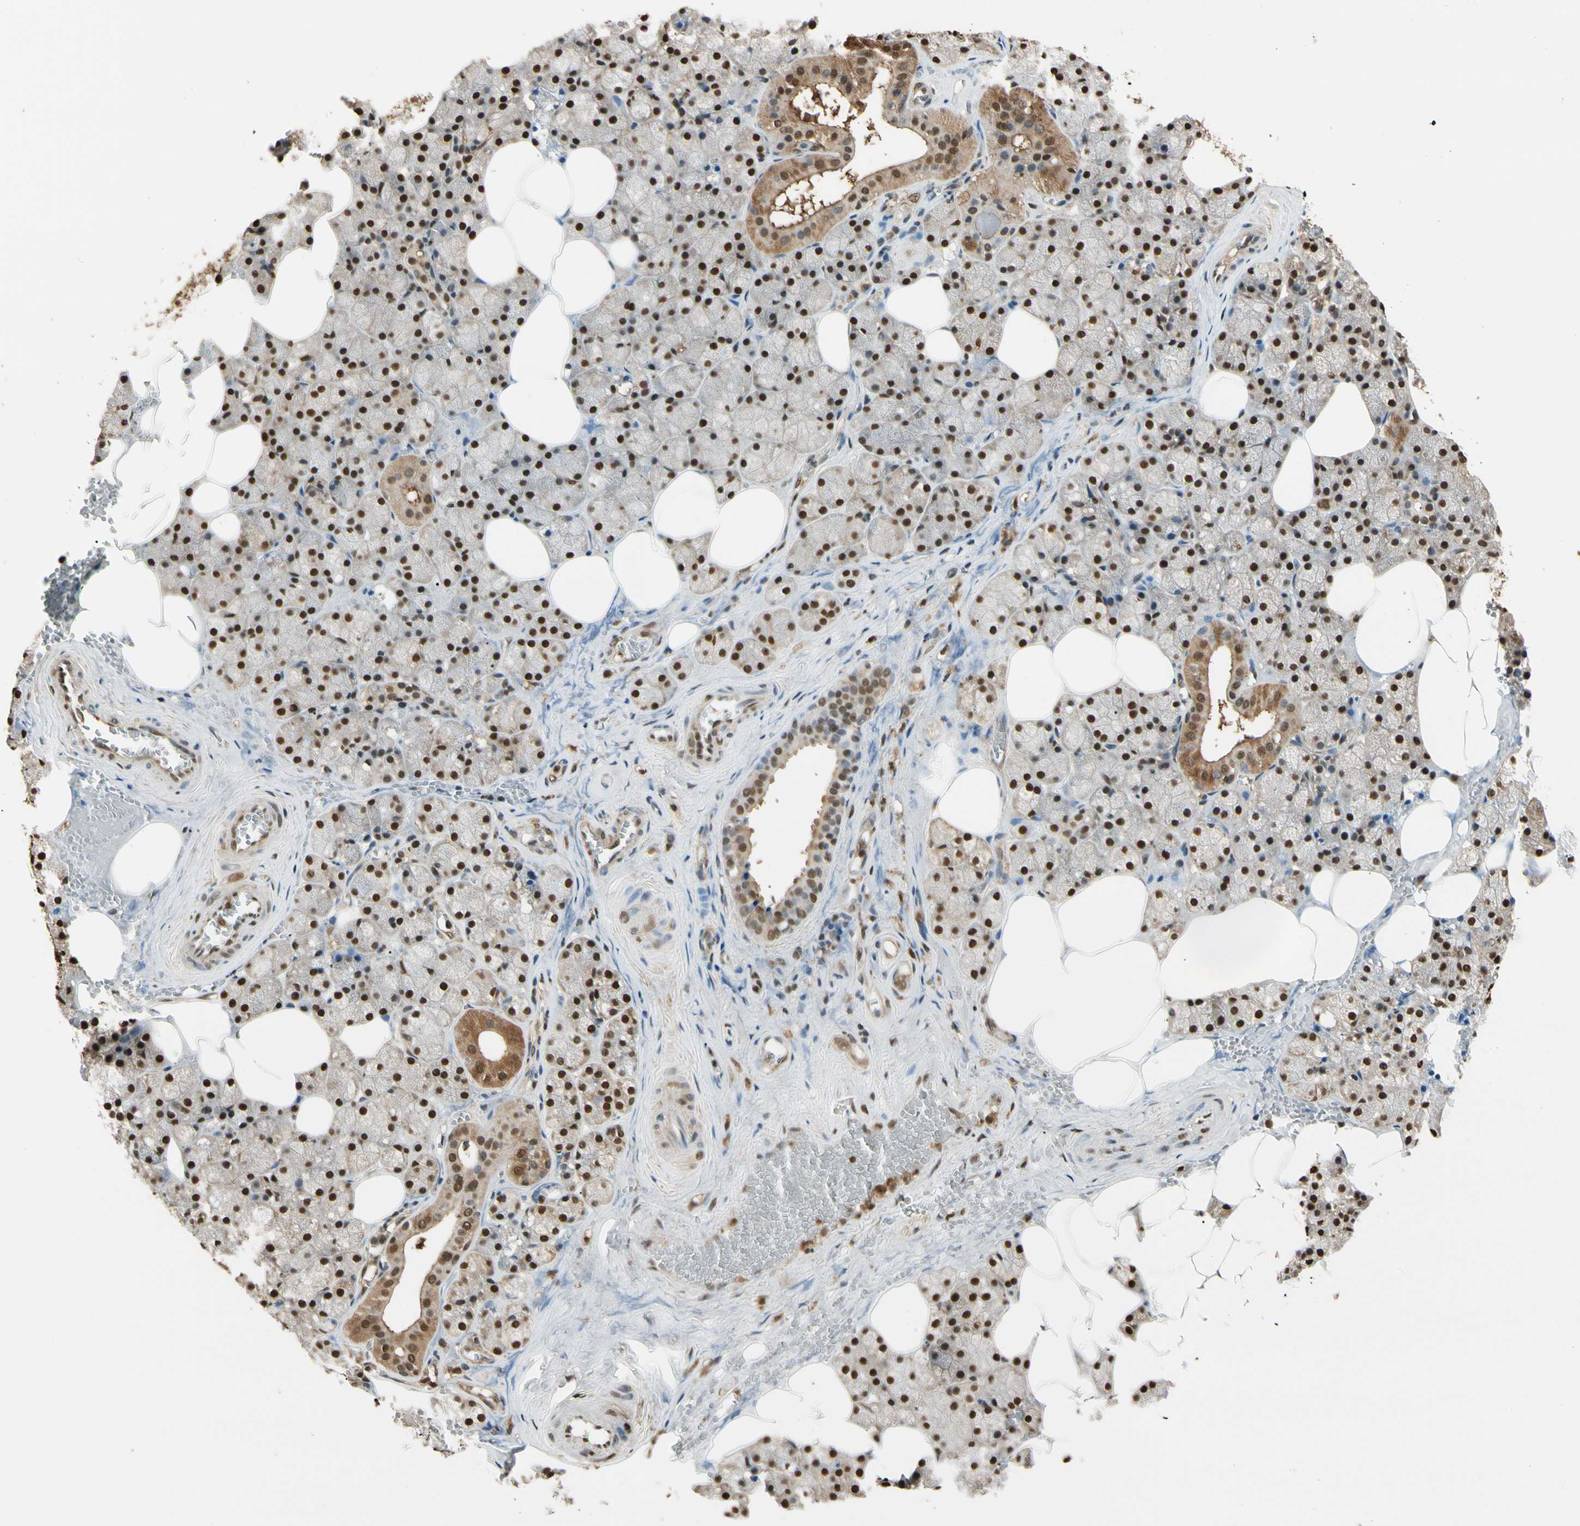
{"staining": {"intensity": "moderate", "quantity": ">75%", "location": "cytoplasmic/membranous,nuclear"}, "tissue": "salivary gland", "cell_type": "Glandular cells", "image_type": "normal", "snomed": [{"axis": "morphology", "description": "Normal tissue, NOS"}, {"axis": "topography", "description": "Salivary gland"}], "caption": "About >75% of glandular cells in normal human salivary gland exhibit moderate cytoplasmic/membranous,nuclear protein expression as visualized by brown immunohistochemical staining.", "gene": "PNCK", "patient": {"sex": "male", "age": 62}}